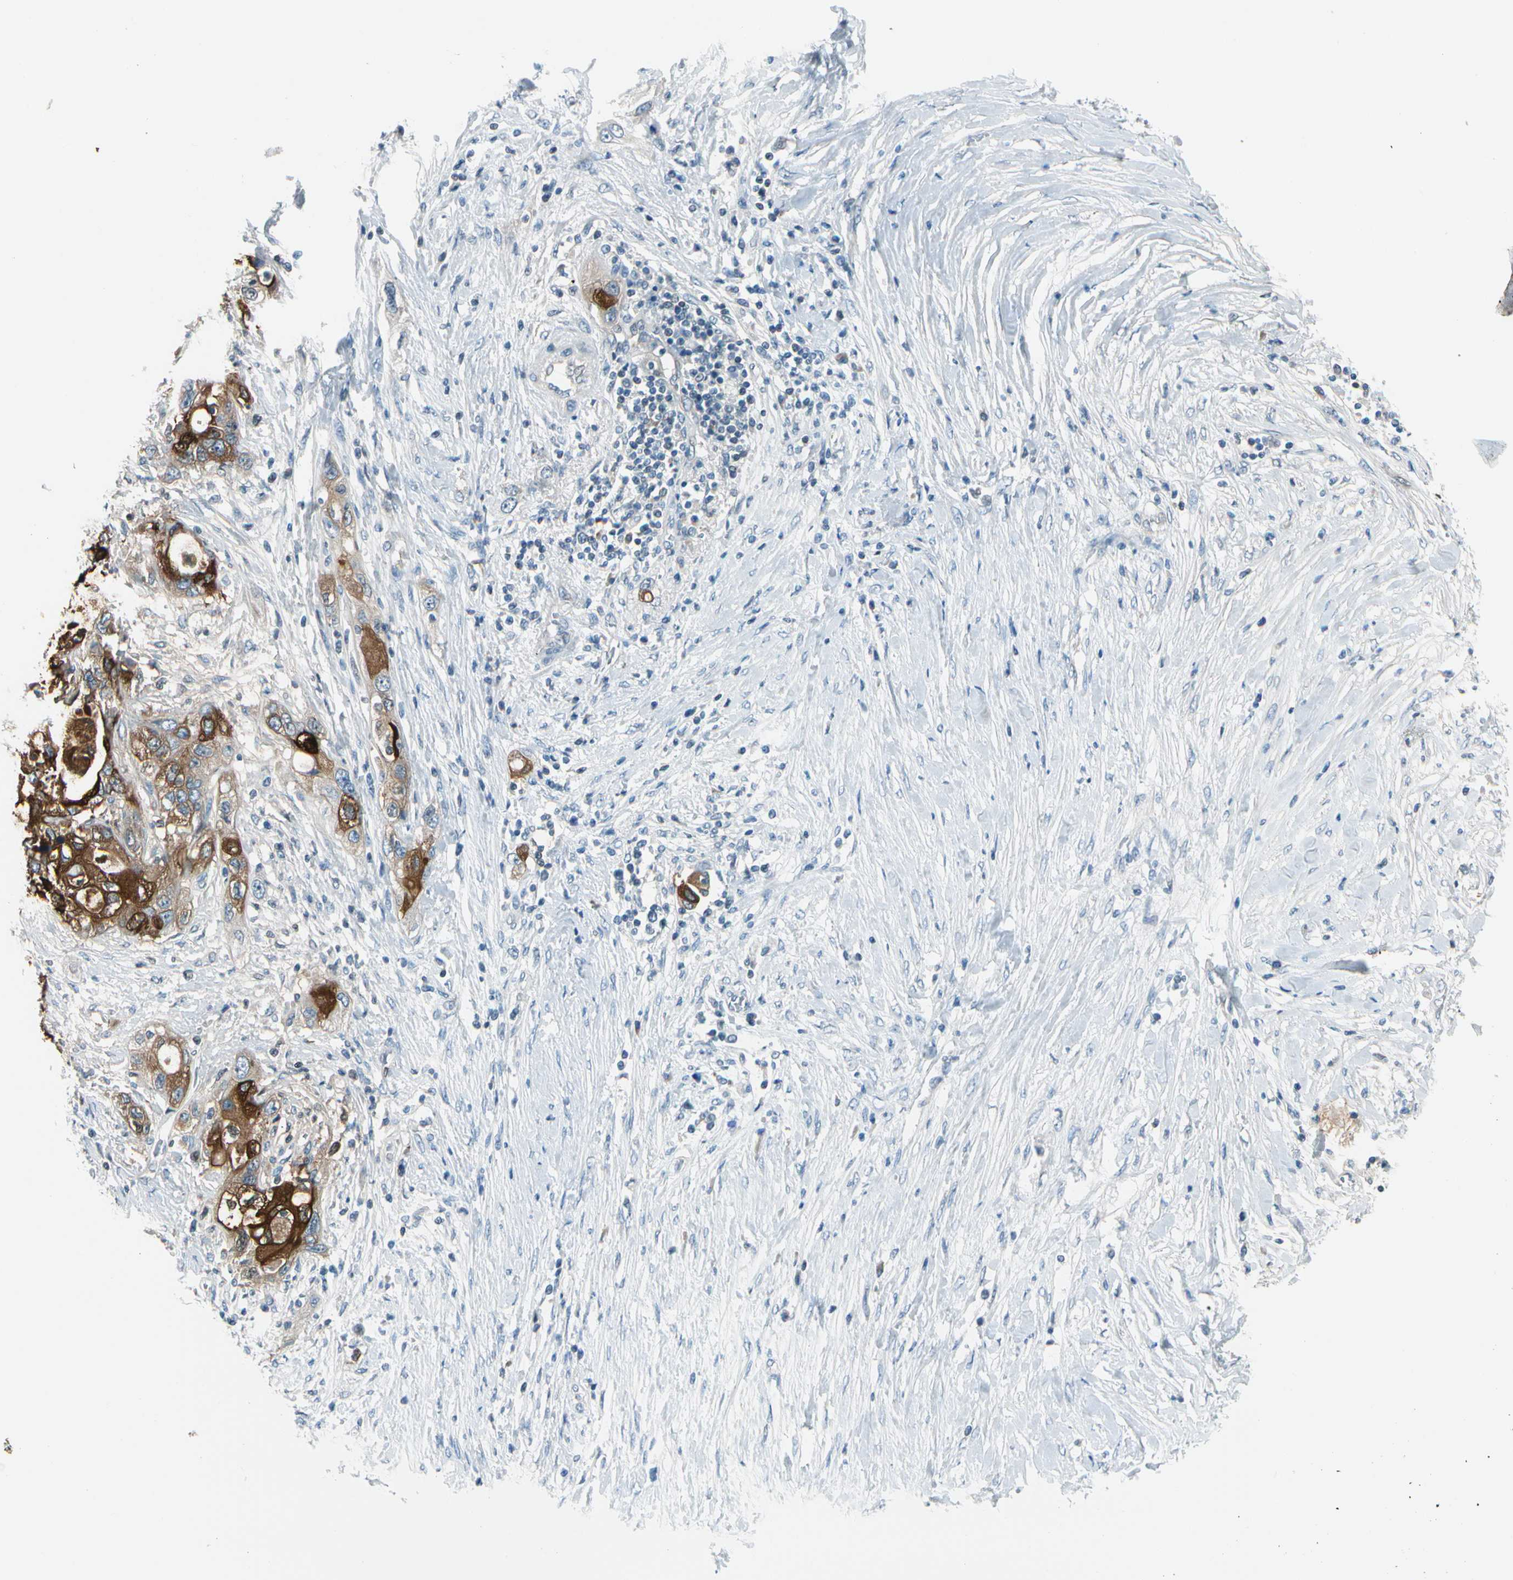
{"staining": {"intensity": "moderate", "quantity": "25%-75%", "location": "cytoplasmic/membranous"}, "tissue": "pancreatic cancer", "cell_type": "Tumor cells", "image_type": "cancer", "snomed": [{"axis": "morphology", "description": "Adenocarcinoma, NOS"}, {"axis": "topography", "description": "Pancreas"}], "caption": "Pancreatic adenocarcinoma stained with immunohistochemistry (IHC) reveals moderate cytoplasmic/membranous positivity in approximately 25%-75% of tumor cells. The protein of interest is shown in brown color, while the nuclei are stained blue.", "gene": "STK40", "patient": {"sex": "female", "age": 70}}